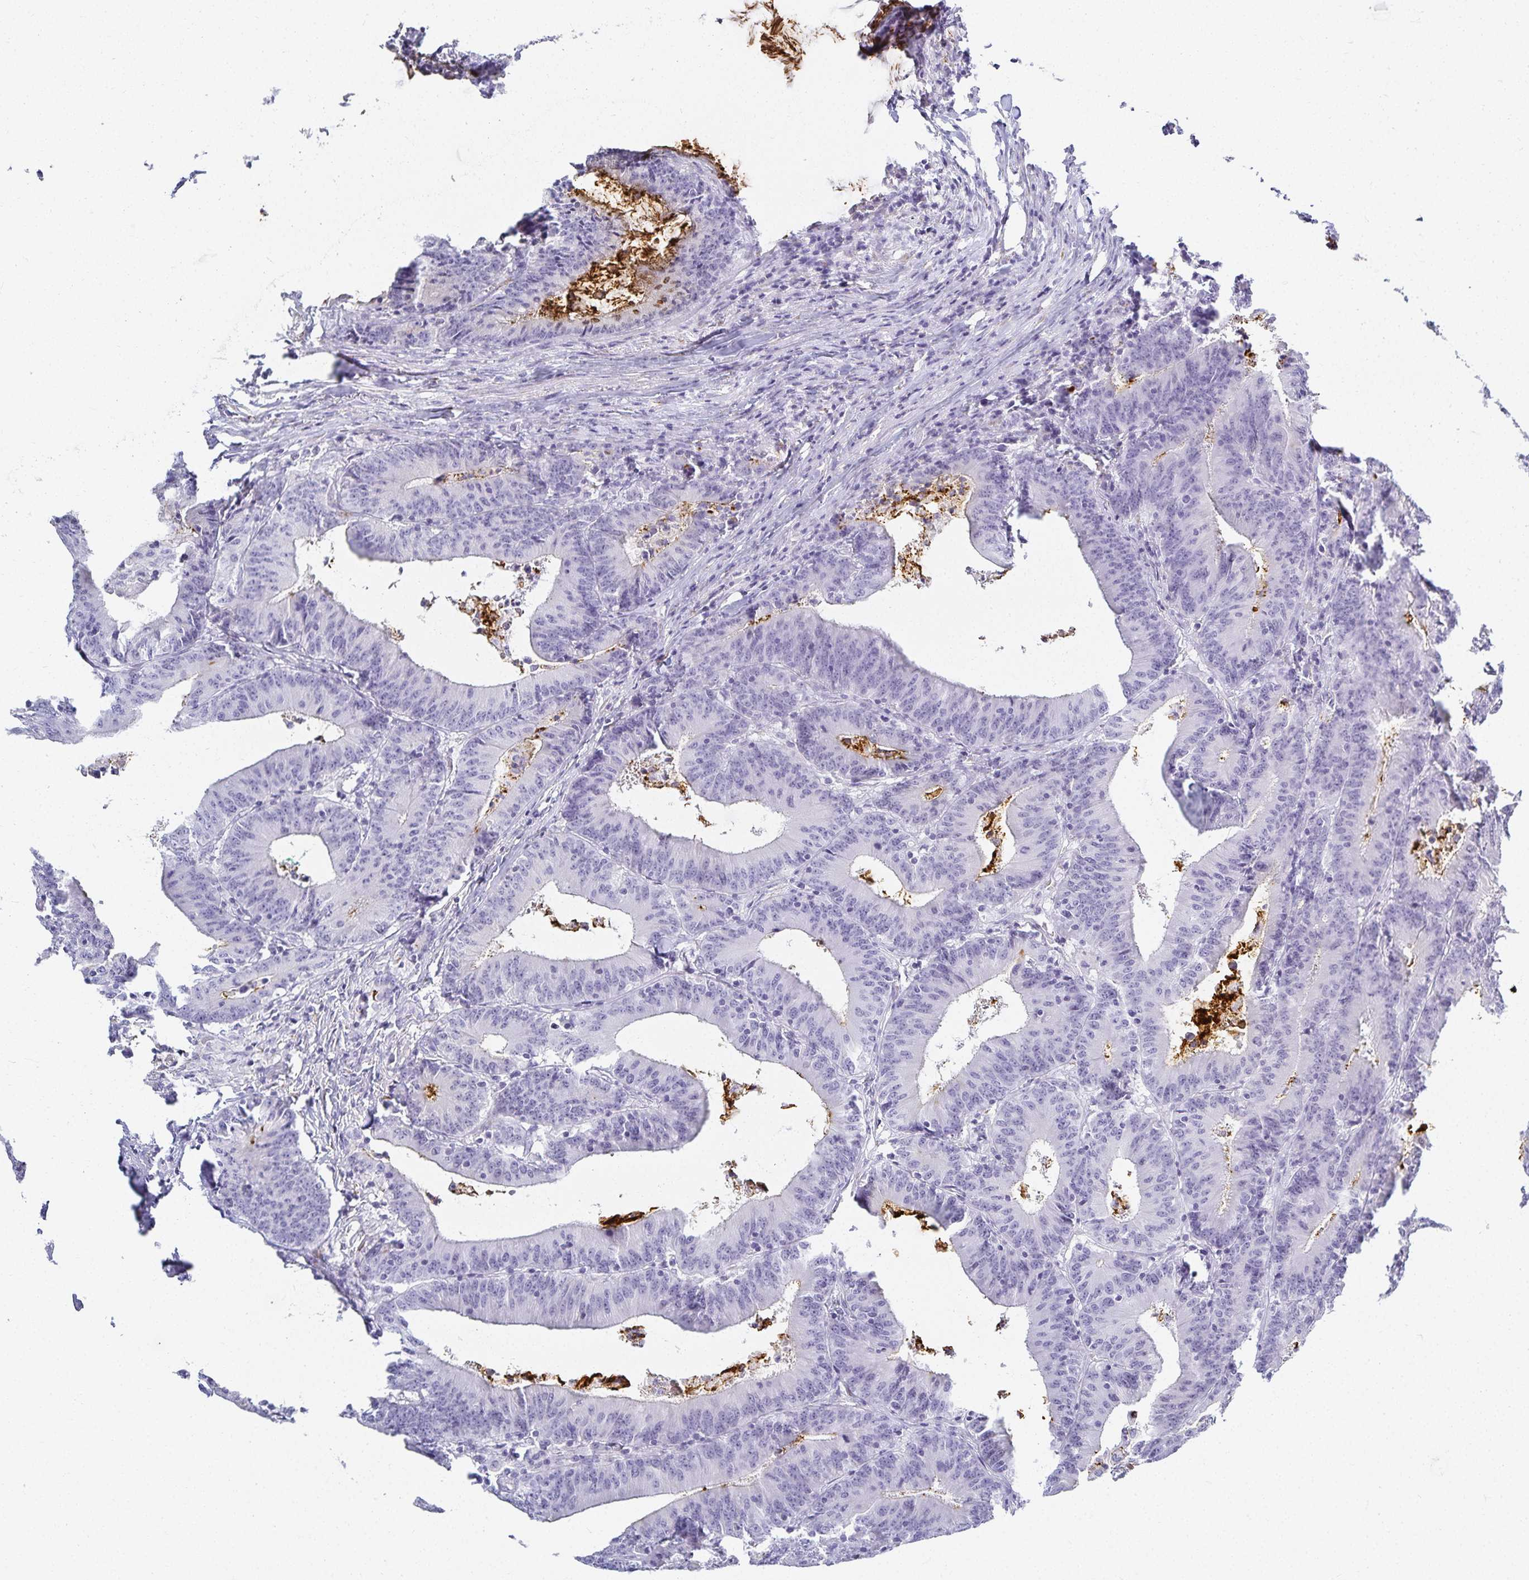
{"staining": {"intensity": "negative", "quantity": "none", "location": "none"}, "tissue": "colorectal cancer", "cell_type": "Tumor cells", "image_type": "cancer", "snomed": [{"axis": "morphology", "description": "Adenocarcinoma, NOS"}, {"axis": "topography", "description": "Colon"}], "caption": "This histopathology image is of colorectal adenocarcinoma stained with immunohistochemistry (IHC) to label a protein in brown with the nuclei are counter-stained blue. There is no staining in tumor cells.", "gene": "GP2", "patient": {"sex": "female", "age": 78}}